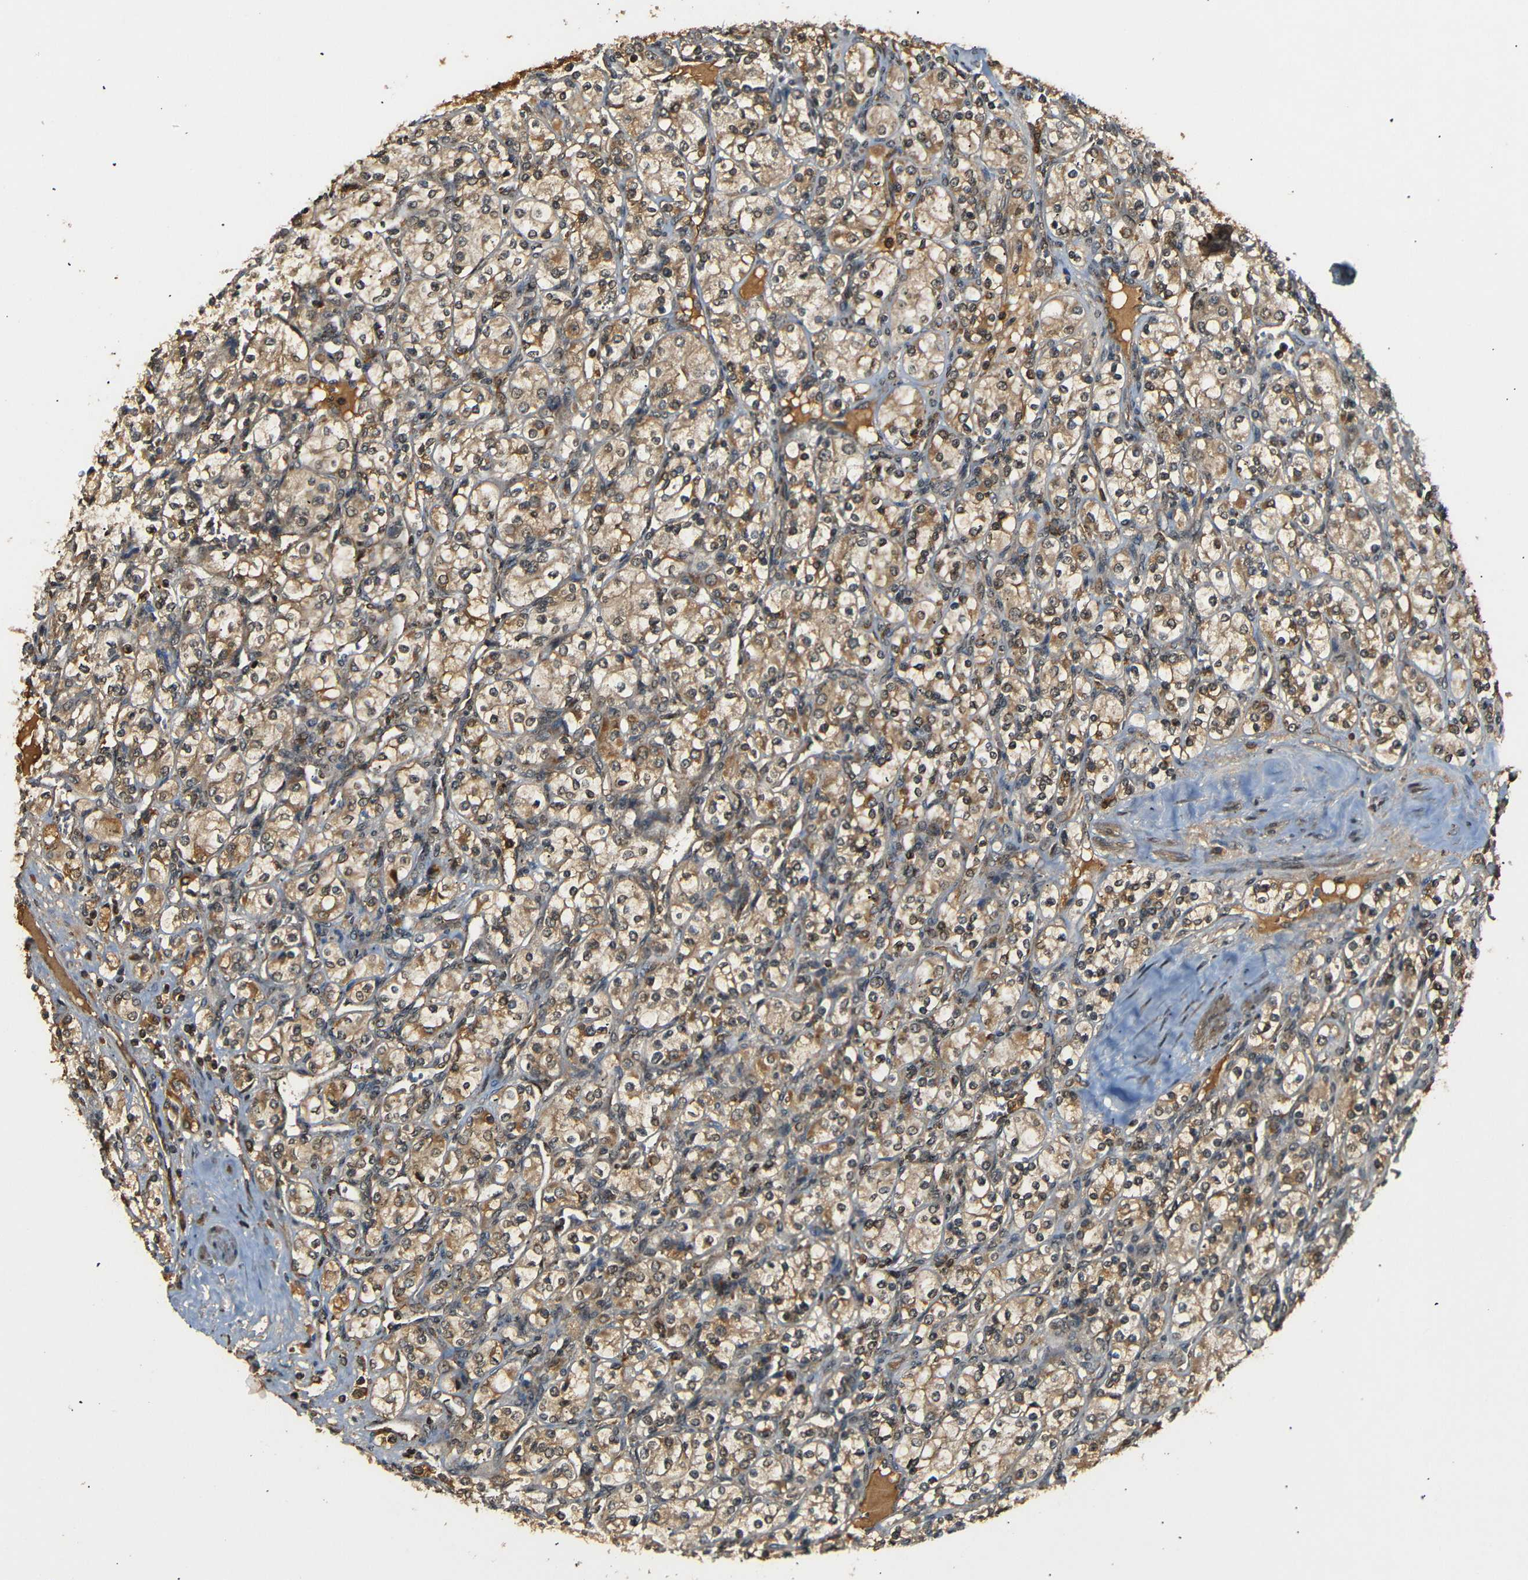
{"staining": {"intensity": "weak", "quantity": ">75%", "location": "cytoplasmic/membranous"}, "tissue": "renal cancer", "cell_type": "Tumor cells", "image_type": "cancer", "snomed": [{"axis": "morphology", "description": "Adenocarcinoma, NOS"}, {"axis": "topography", "description": "Kidney"}], "caption": "Tumor cells display weak cytoplasmic/membranous staining in about >75% of cells in adenocarcinoma (renal).", "gene": "TANK", "patient": {"sex": "male", "age": 77}}